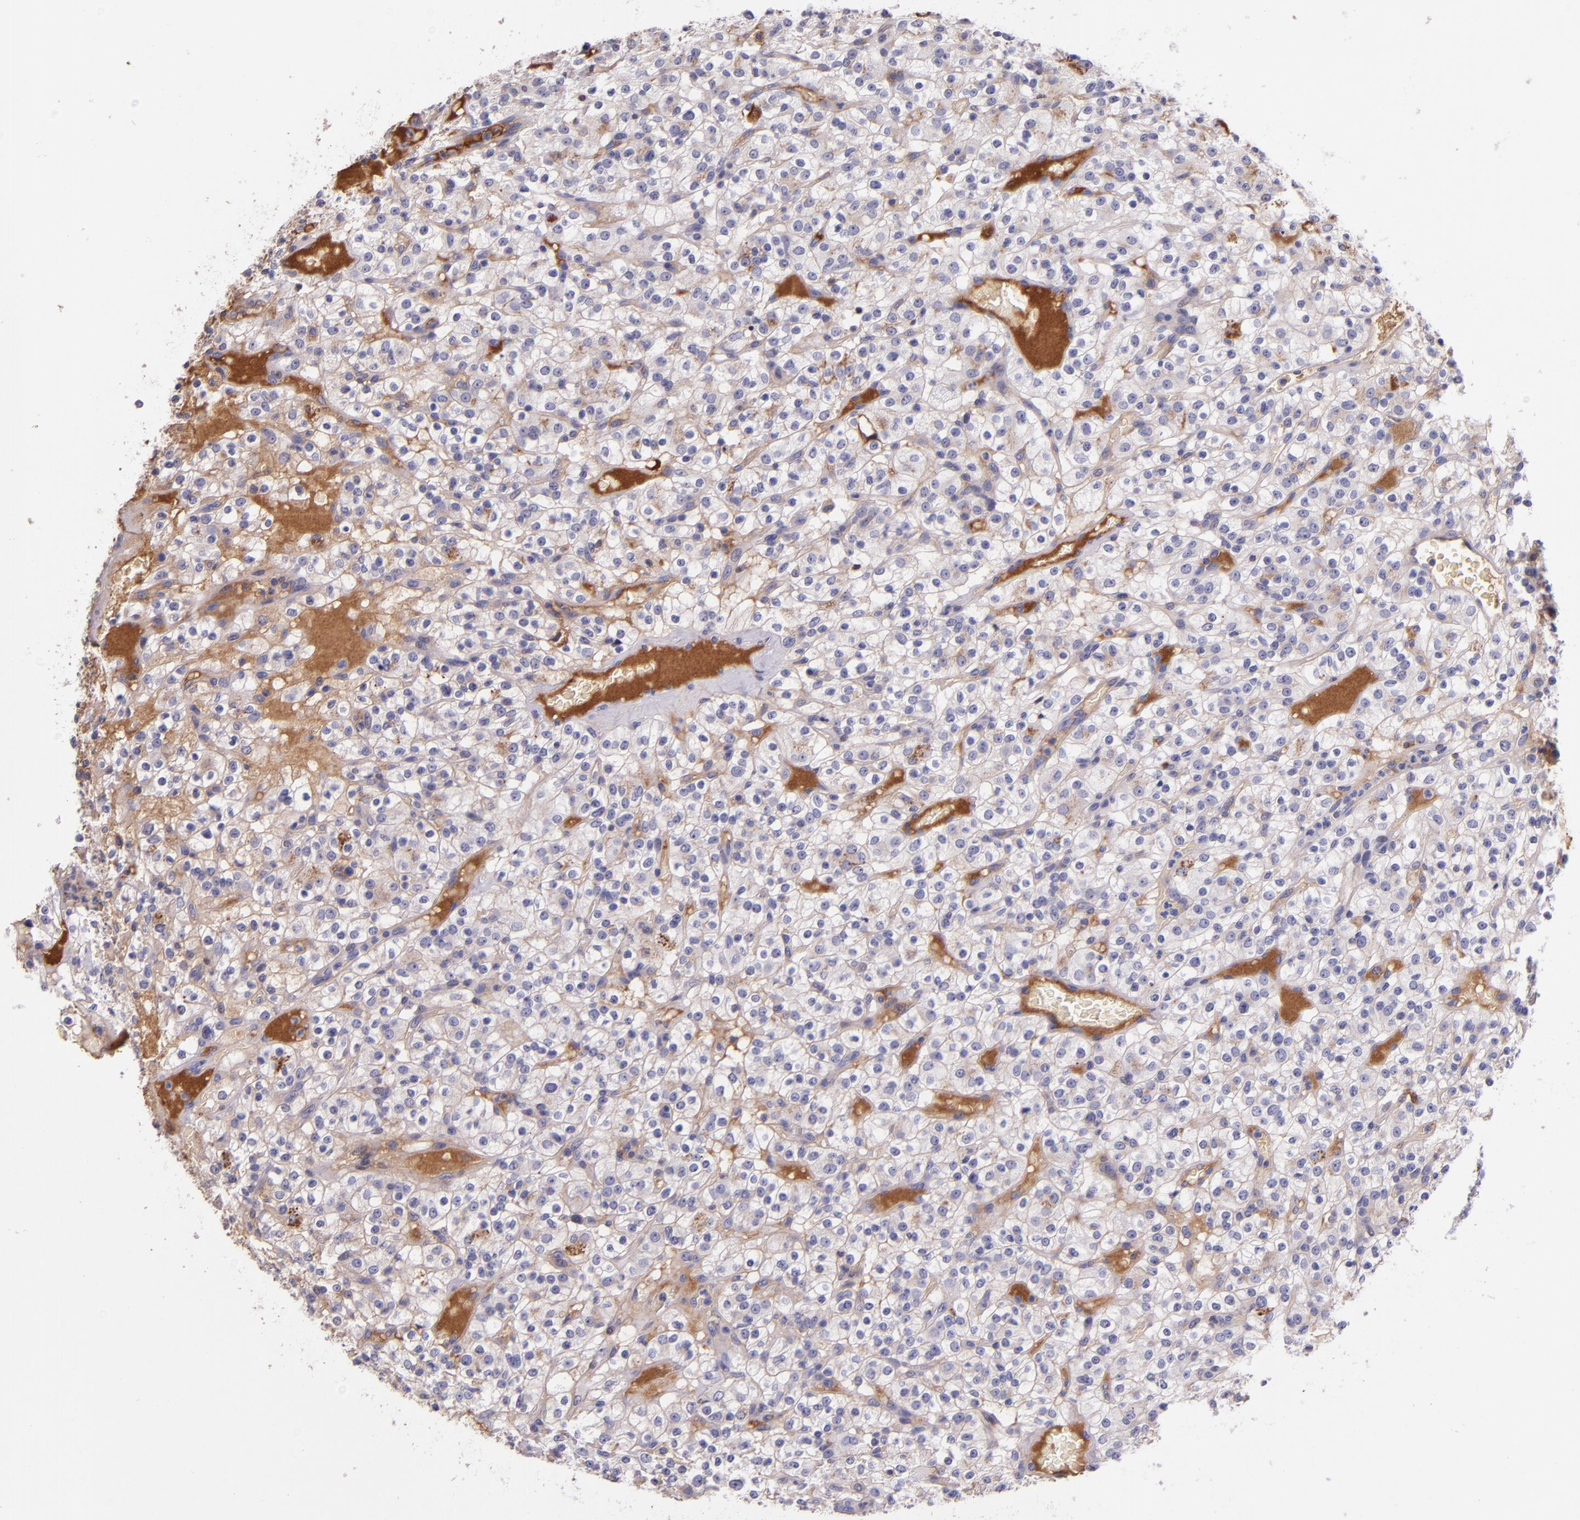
{"staining": {"intensity": "weak", "quantity": "25%-75%", "location": "cytoplasmic/membranous"}, "tissue": "renal cancer", "cell_type": "Tumor cells", "image_type": "cancer", "snomed": [{"axis": "morphology", "description": "Normal tissue, NOS"}, {"axis": "morphology", "description": "Adenocarcinoma, NOS"}, {"axis": "topography", "description": "Kidney"}], "caption": "Immunohistochemistry (IHC) photomicrograph of neoplastic tissue: human renal cancer (adenocarcinoma) stained using IHC demonstrates low levels of weak protein expression localized specifically in the cytoplasmic/membranous of tumor cells, appearing as a cytoplasmic/membranous brown color.", "gene": "KNG1", "patient": {"sex": "female", "age": 72}}